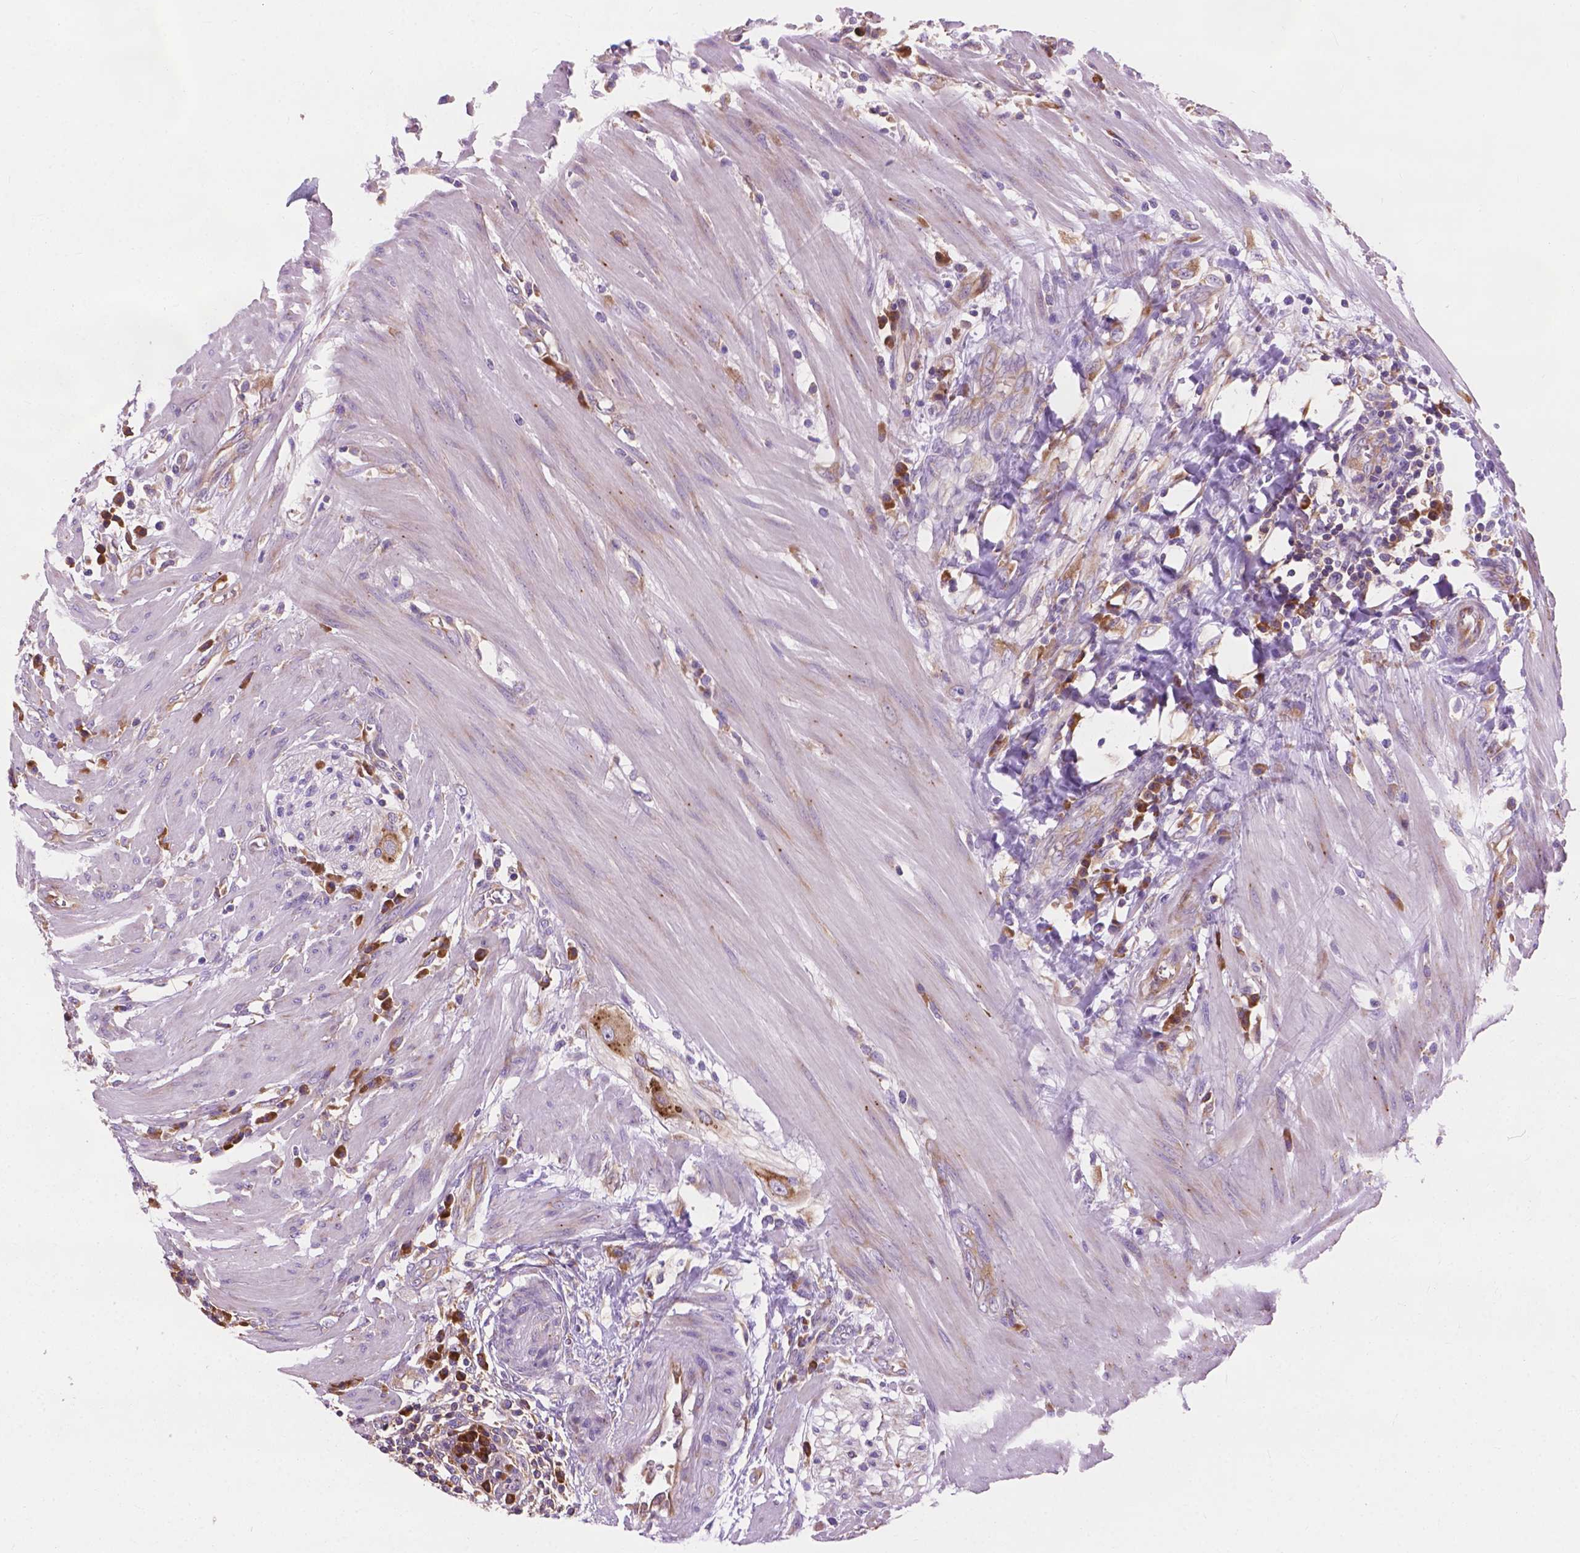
{"staining": {"intensity": "moderate", "quantity": ">75%", "location": "cytoplasmic/membranous"}, "tissue": "colorectal cancer", "cell_type": "Tumor cells", "image_type": "cancer", "snomed": [{"axis": "morphology", "description": "Adenocarcinoma, NOS"}, {"axis": "topography", "description": "Colon"}], "caption": "Tumor cells demonstrate medium levels of moderate cytoplasmic/membranous staining in about >75% of cells in human colorectal adenocarcinoma. (DAB (3,3'-diaminobenzidine) = brown stain, brightfield microscopy at high magnification).", "gene": "RPL37A", "patient": {"sex": "male", "age": 57}}